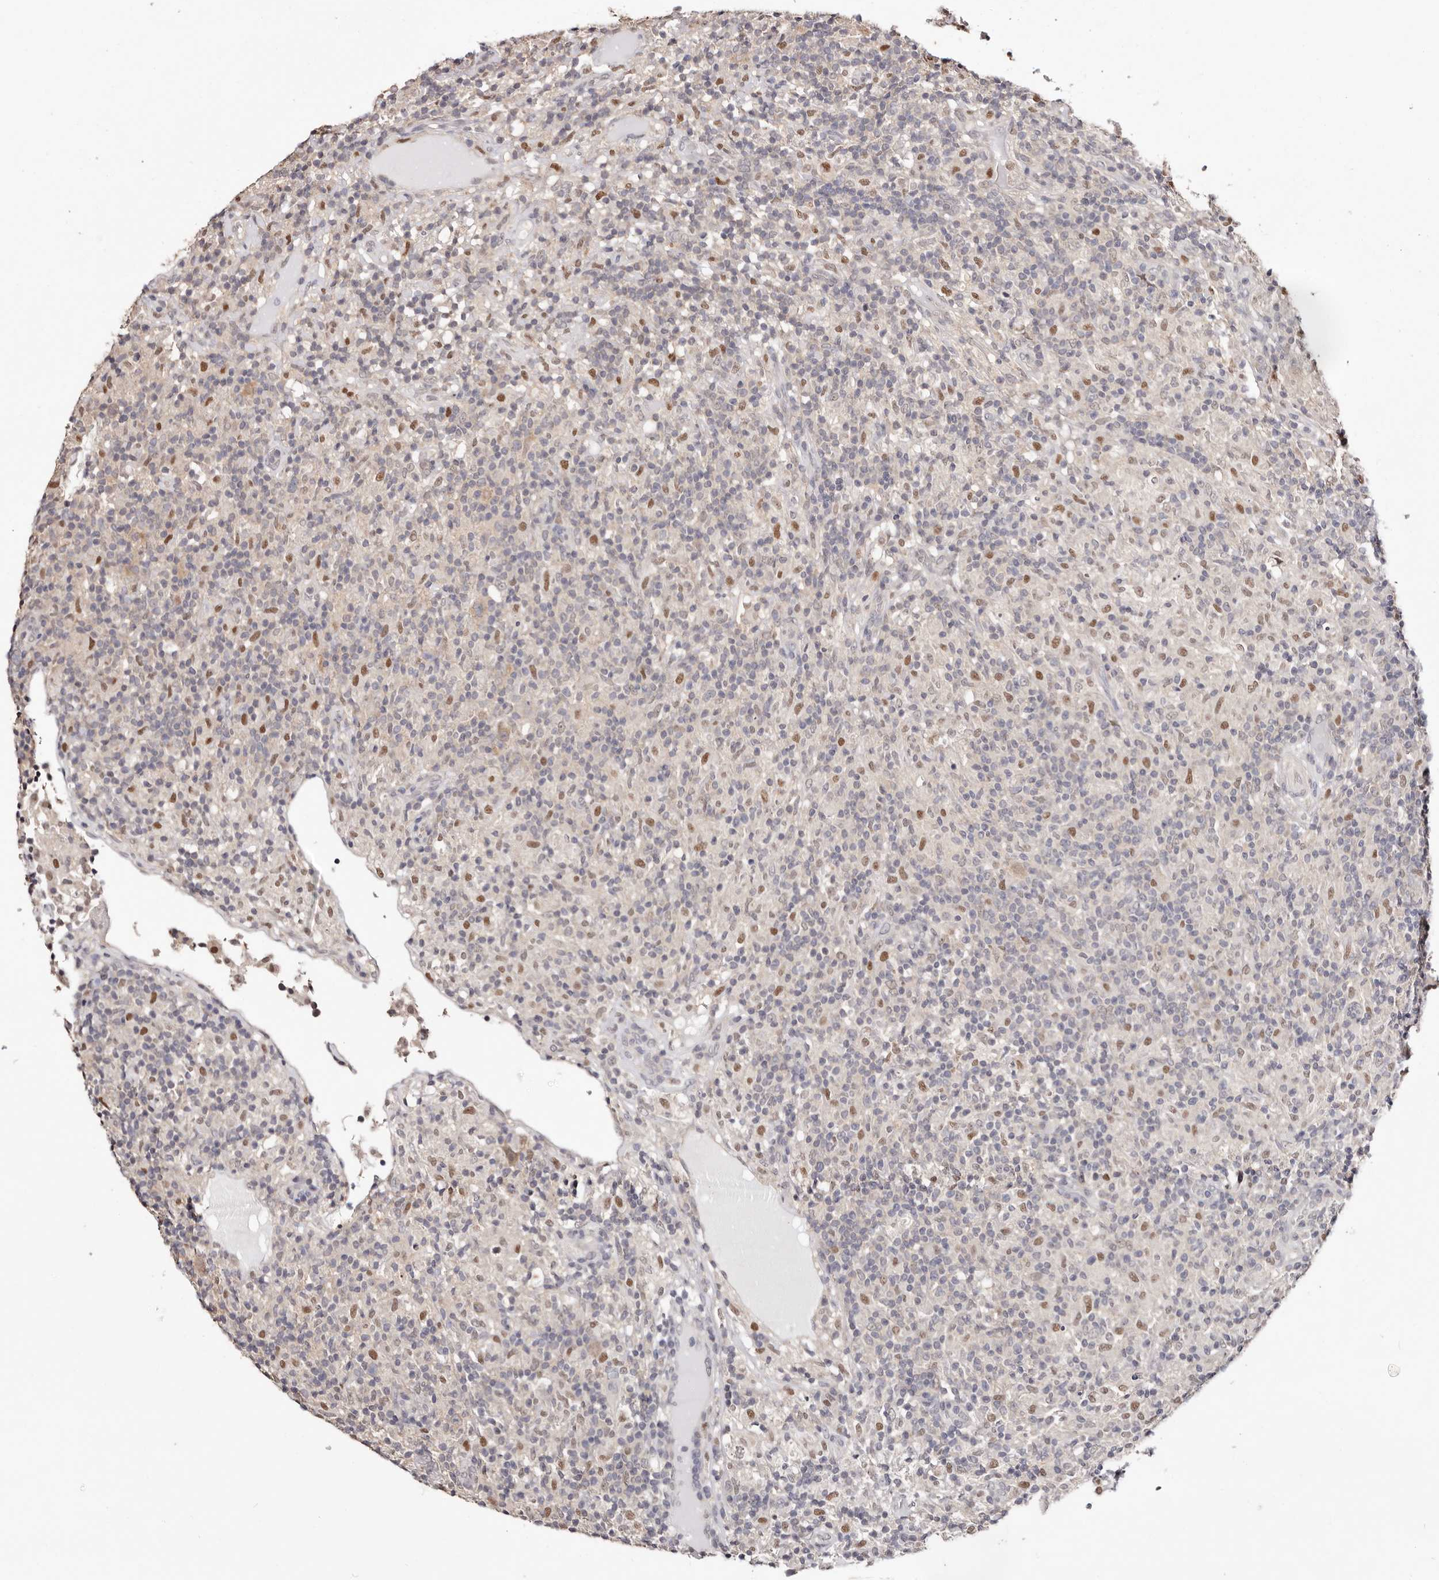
{"staining": {"intensity": "weak", "quantity": "25%-75%", "location": "cytoplasmic/membranous"}, "tissue": "lymphoma", "cell_type": "Tumor cells", "image_type": "cancer", "snomed": [{"axis": "morphology", "description": "Hodgkin's disease, NOS"}, {"axis": "topography", "description": "Lymph node"}], "caption": "Weak cytoplasmic/membranous expression for a protein is identified in approximately 25%-75% of tumor cells of lymphoma using immunohistochemistry (IHC).", "gene": "TYW3", "patient": {"sex": "male", "age": 70}}